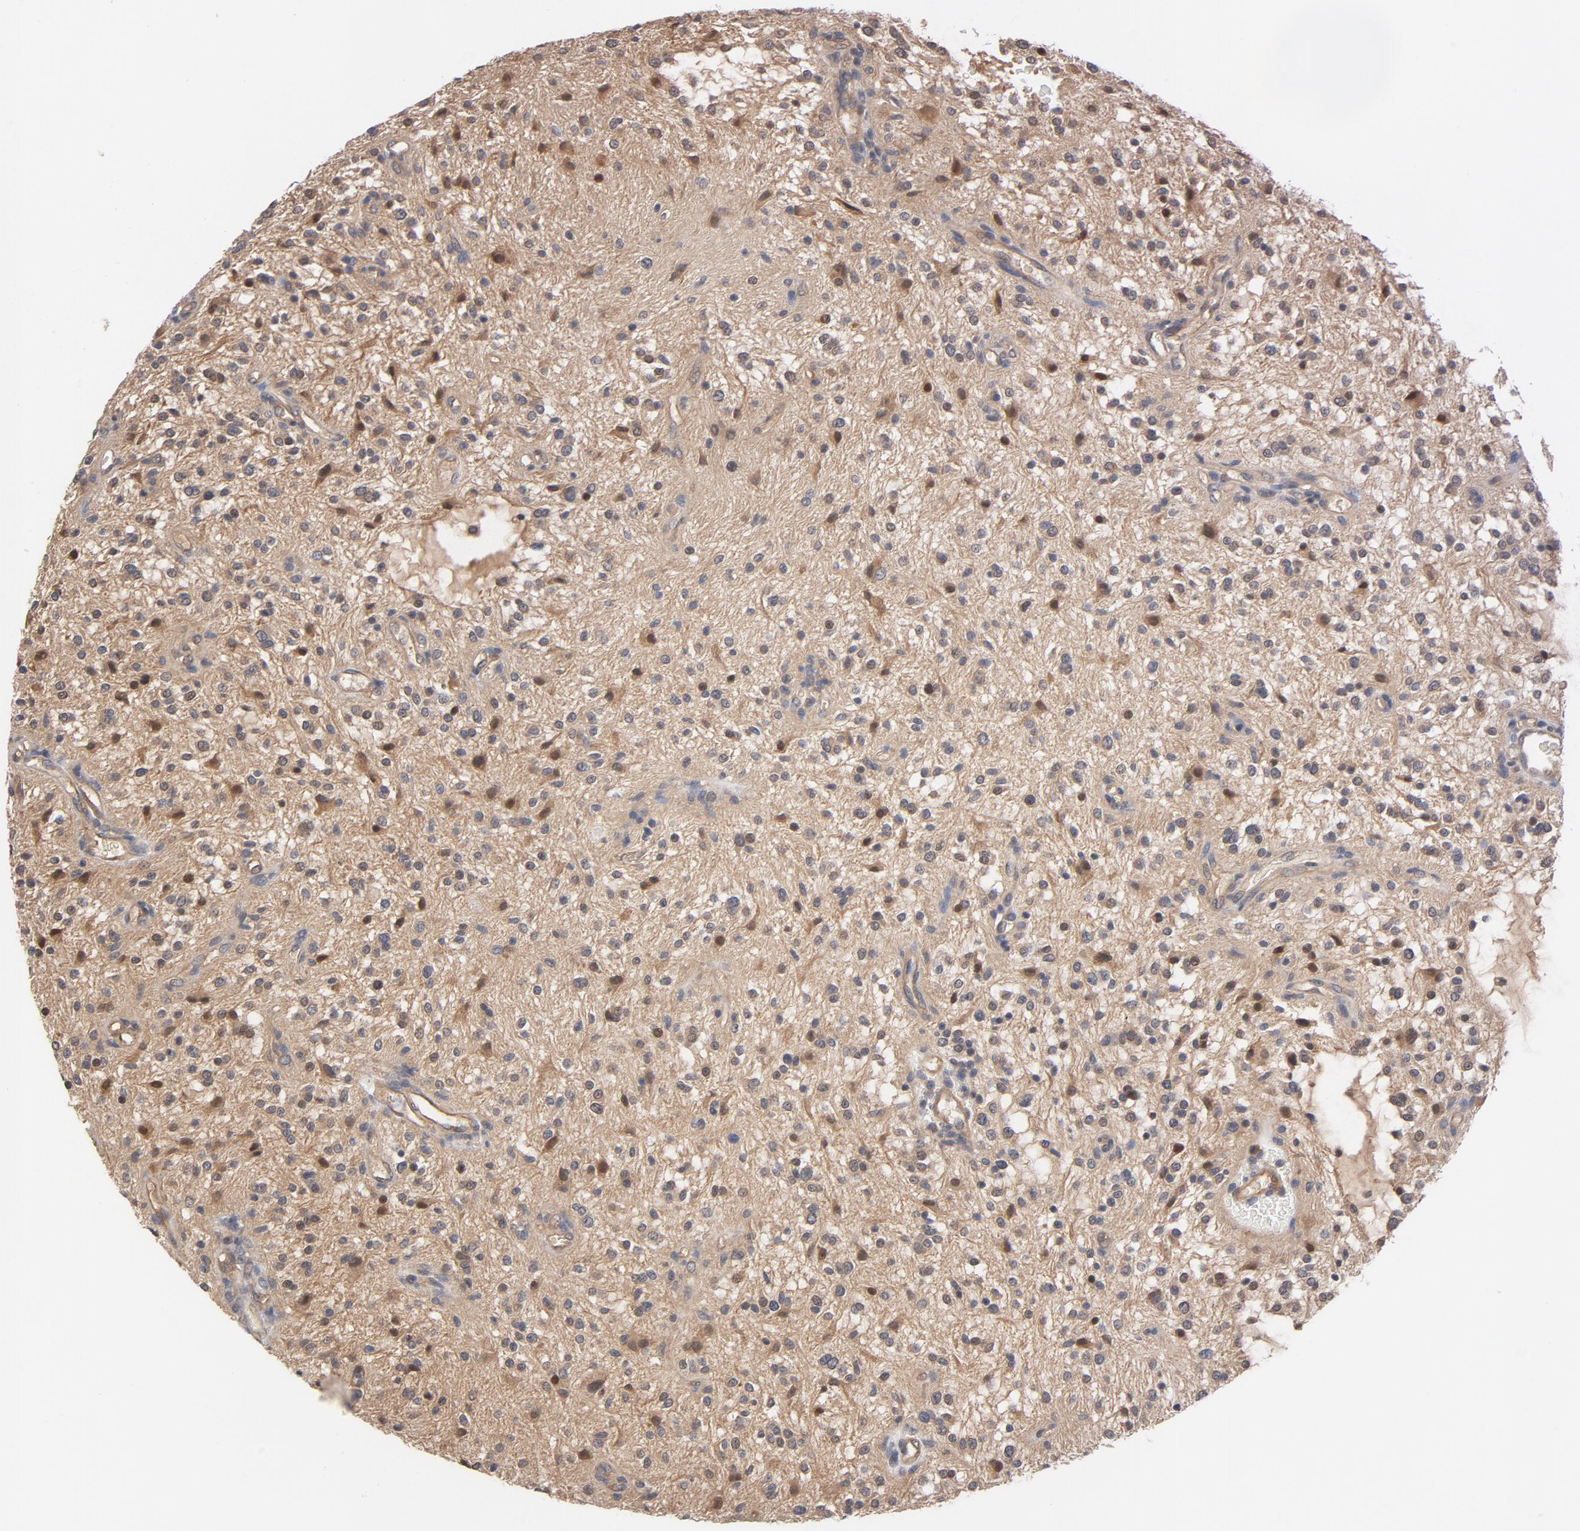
{"staining": {"intensity": "weak", "quantity": "<25%", "location": "cytoplasmic/membranous"}, "tissue": "glioma", "cell_type": "Tumor cells", "image_type": "cancer", "snomed": [{"axis": "morphology", "description": "Glioma, malignant, NOS"}, {"axis": "topography", "description": "Cerebellum"}], "caption": "Glioma was stained to show a protein in brown. There is no significant expression in tumor cells.", "gene": "PITPNM2", "patient": {"sex": "female", "age": 10}}